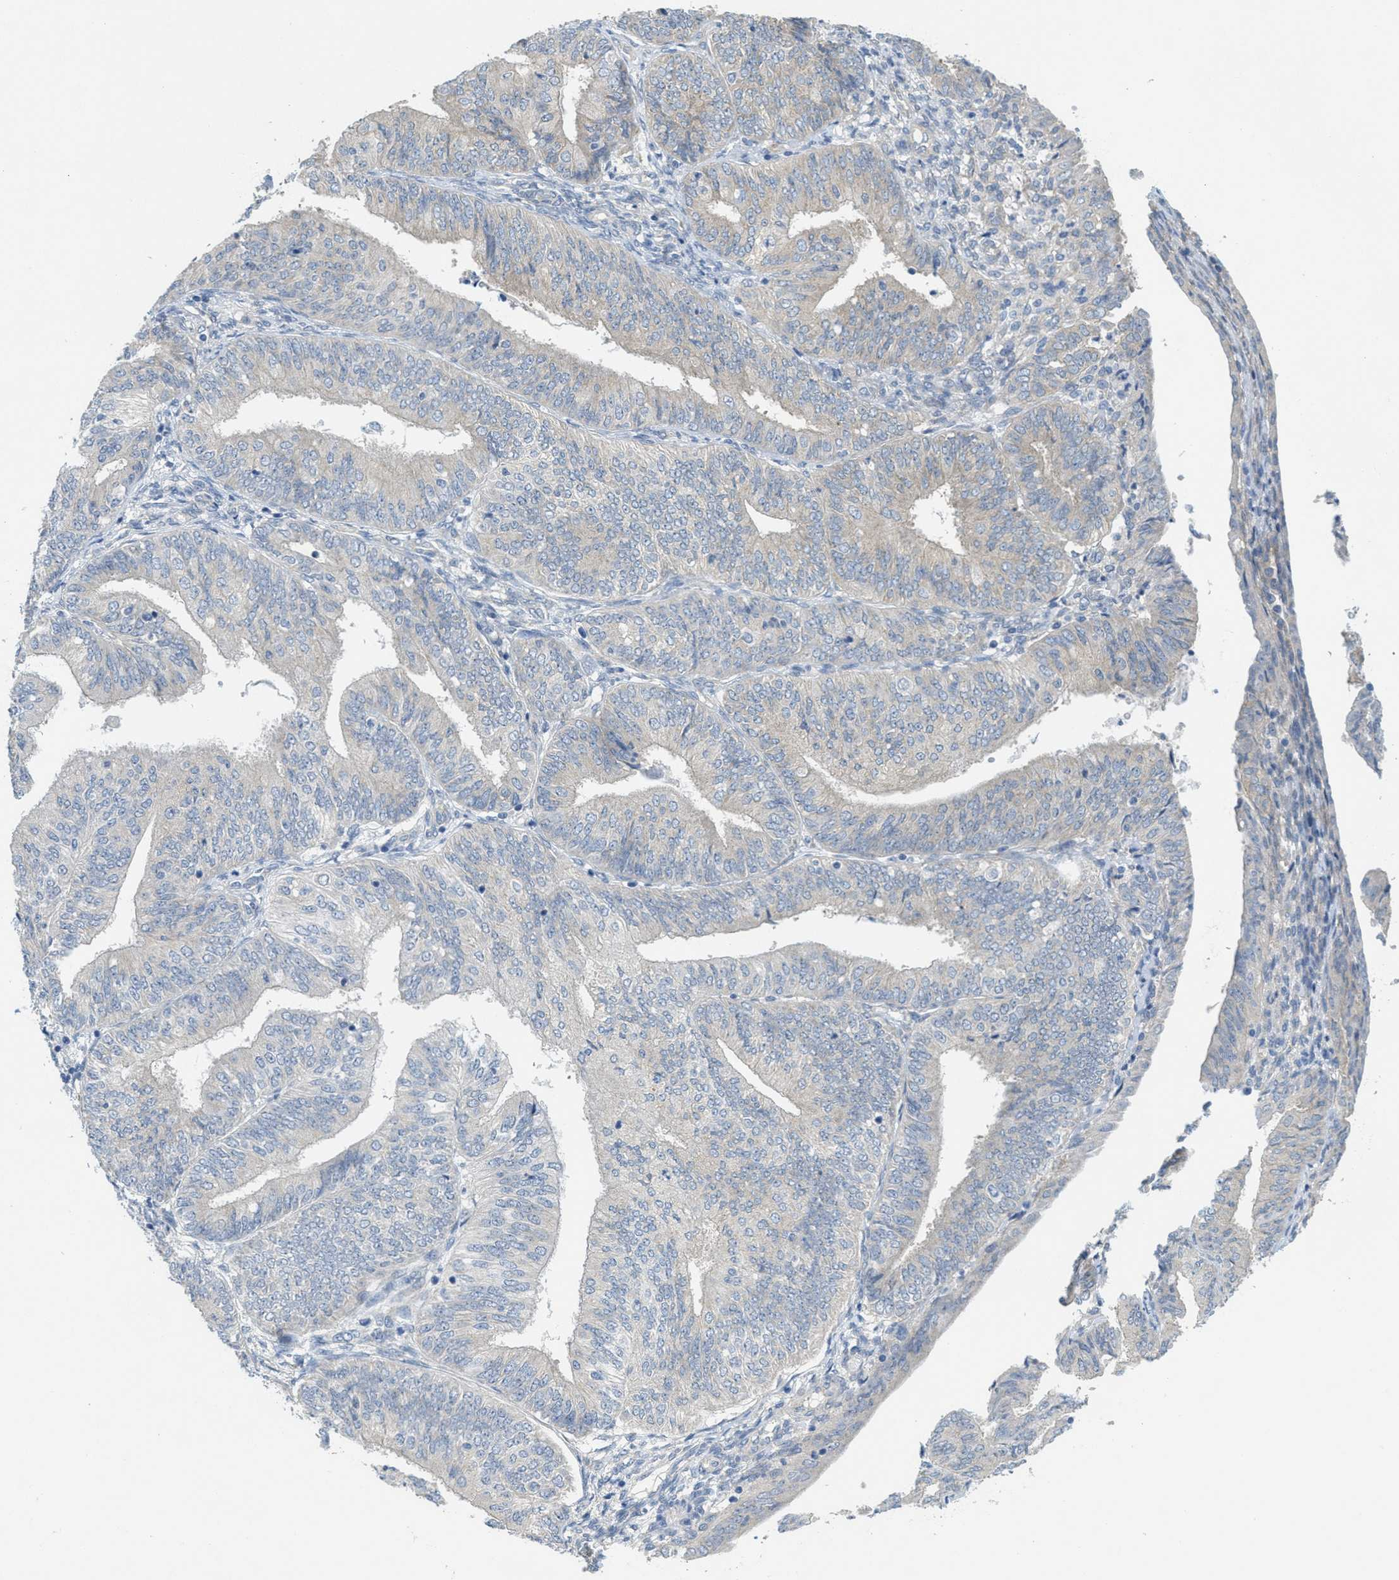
{"staining": {"intensity": "negative", "quantity": "none", "location": "none"}, "tissue": "endometrial cancer", "cell_type": "Tumor cells", "image_type": "cancer", "snomed": [{"axis": "morphology", "description": "Adenocarcinoma, NOS"}, {"axis": "topography", "description": "Endometrium"}], "caption": "This micrograph is of endometrial cancer (adenocarcinoma) stained with immunohistochemistry (IHC) to label a protein in brown with the nuclei are counter-stained blue. There is no positivity in tumor cells.", "gene": "ZFYVE9", "patient": {"sex": "female", "age": 58}}